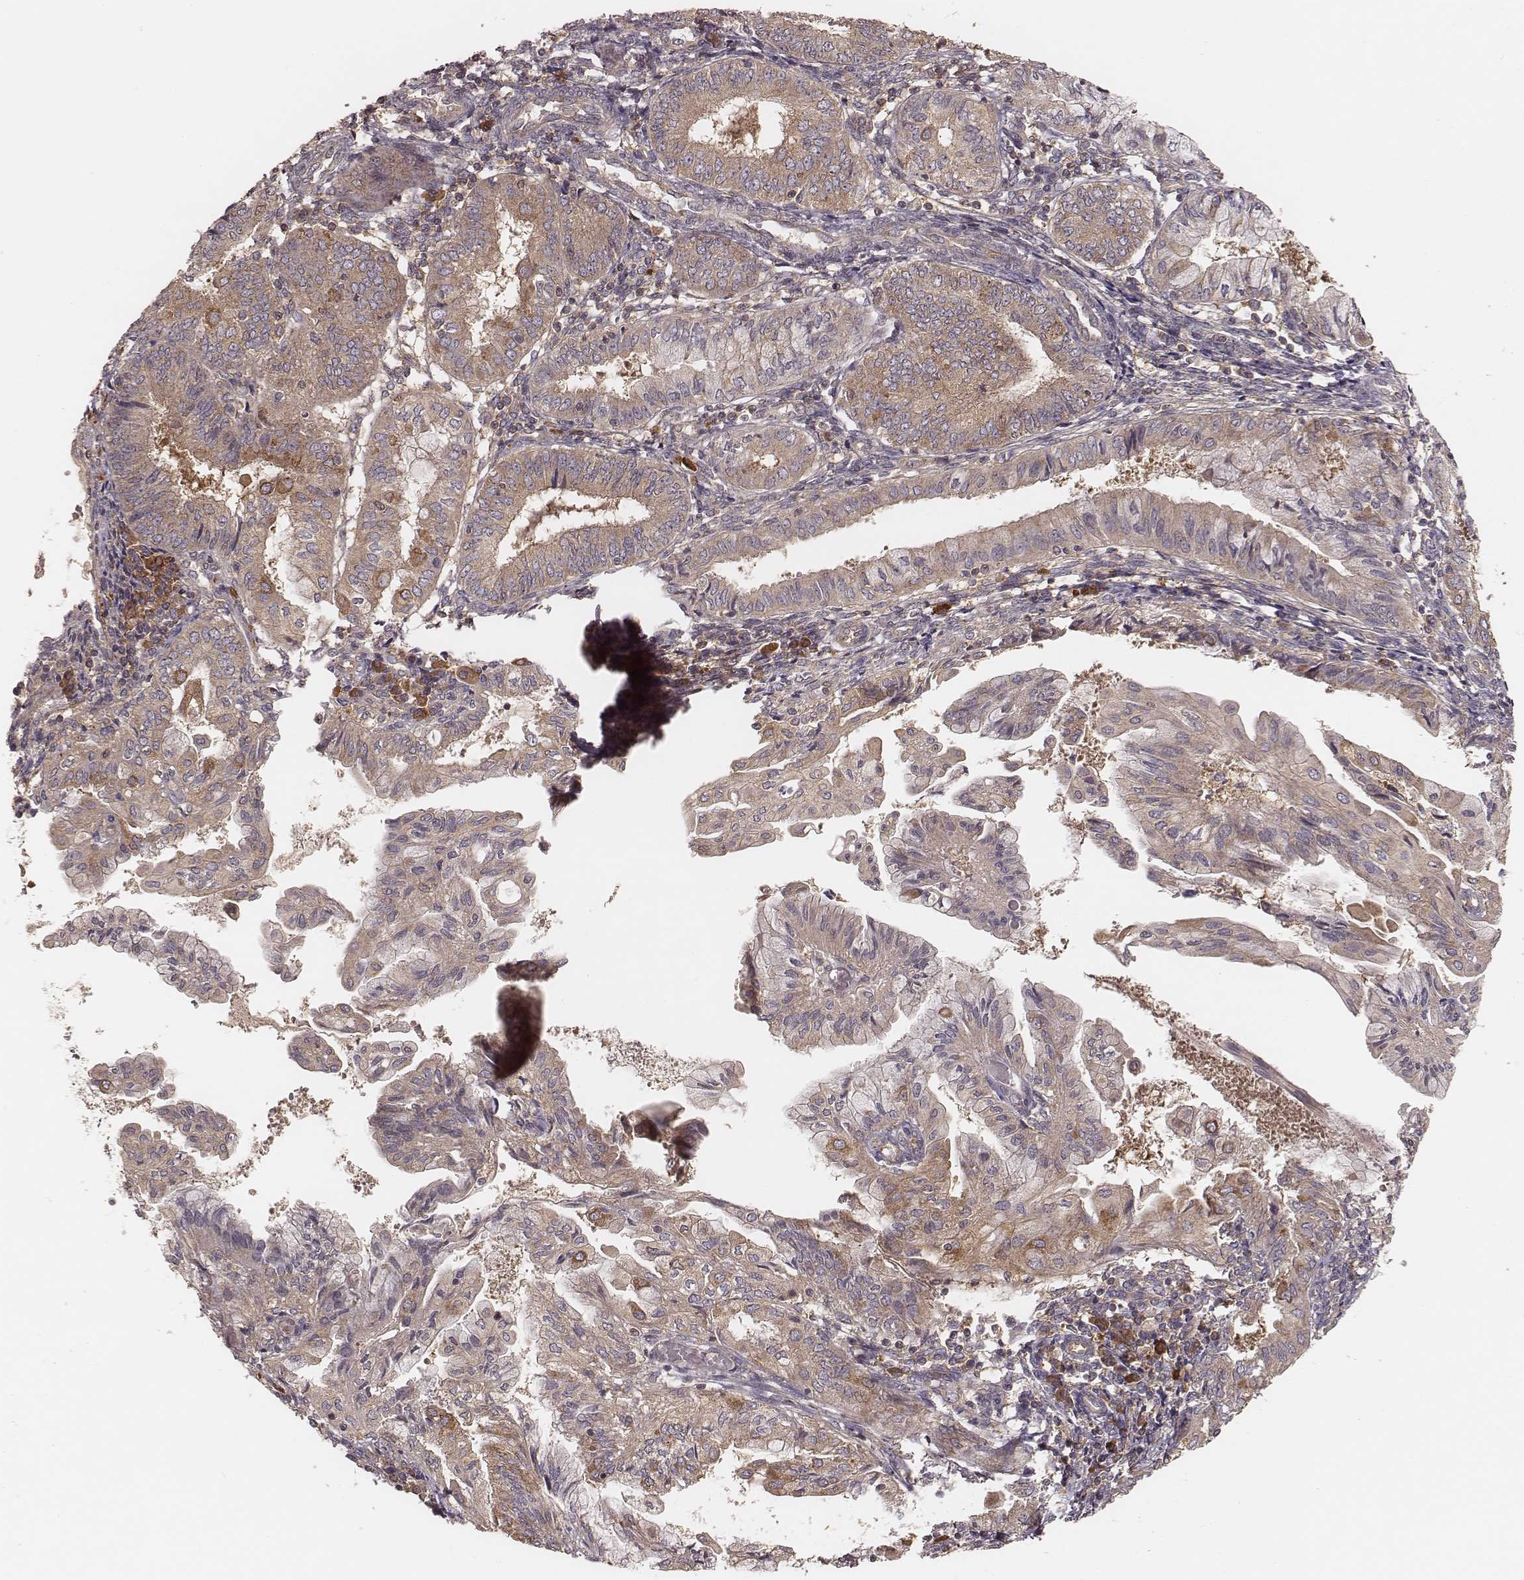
{"staining": {"intensity": "weak", "quantity": "25%-75%", "location": "cytoplasmic/membranous"}, "tissue": "endometrial cancer", "cell_type": "Tumor cells", "image_type": "cancer", "snomed": [{"axis": "morphology", "description": "Adenocarcinoma, NOS"}, {"axis": "topography", "description": "Endometrium"}], "caption": "Tumor cells demonstrate weak cytoplasmic/membranous positivity in about 25%-75% of cells in endometrial adenocarcinoma. The staining was performed using DAB, with brown indicating positive protein expression. Nuclei are stained blue with hematoxylin.", "gene": "CARS1", "patient": {"sex": "female", "age": 68}}